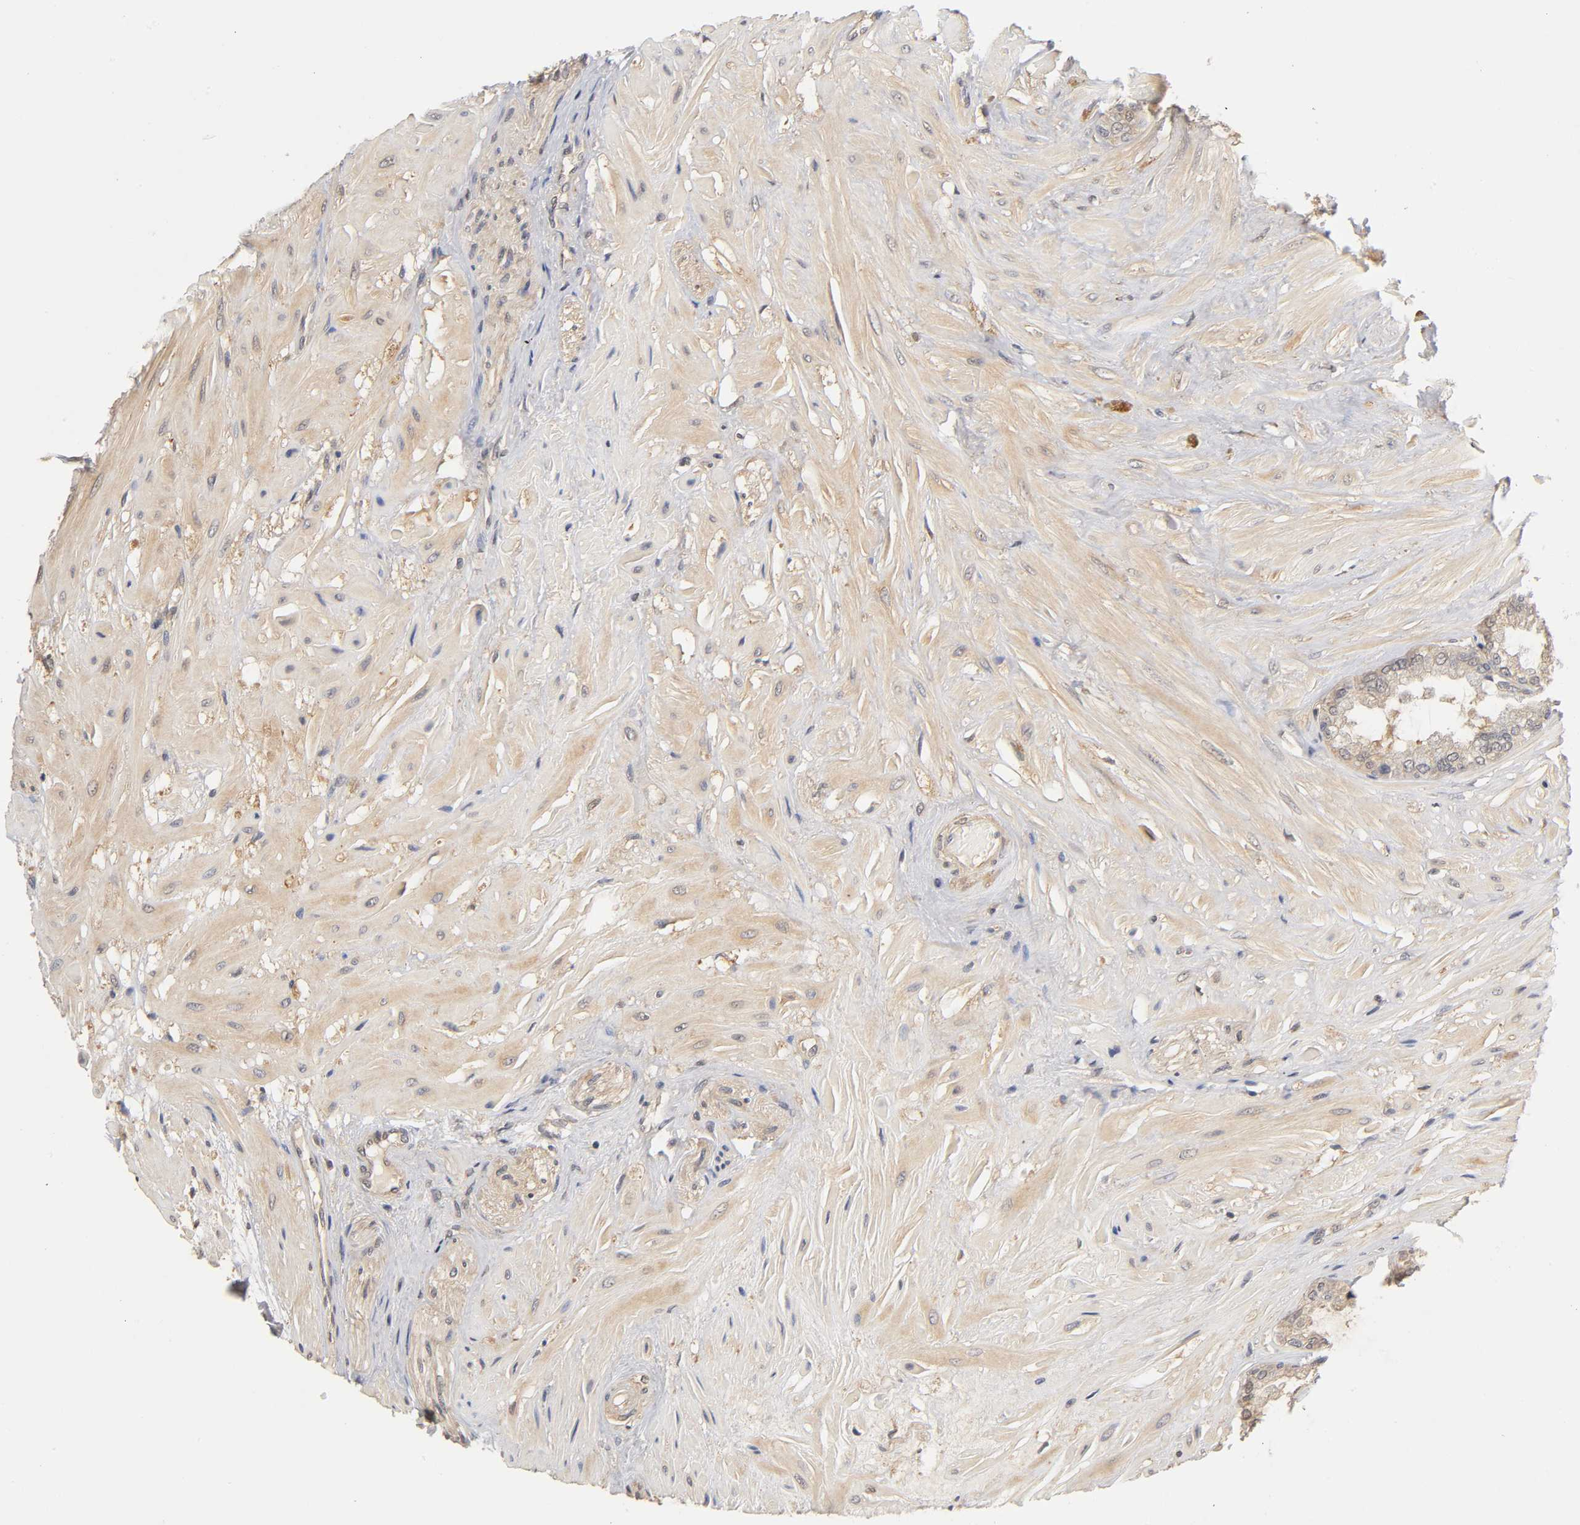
{"staining": {"intensity": "weak", "quantity": "<25%", "location": "cytoplasmic/membranous"}, "tissue": "seminal vesicle", "cell_type": "Glandular cells", "image_type": "normal", "snomed": [{"axis": "morphology", "description": "Normal tissue, NOS"}, {"axis": "topography", "description": "Seminal veicle"}], "caption": "The IHC image has no significant expression in glandular cells of seminal vesicle.", "gene": "PDE5A", "patient": {"sex": "male", "age": 46}}